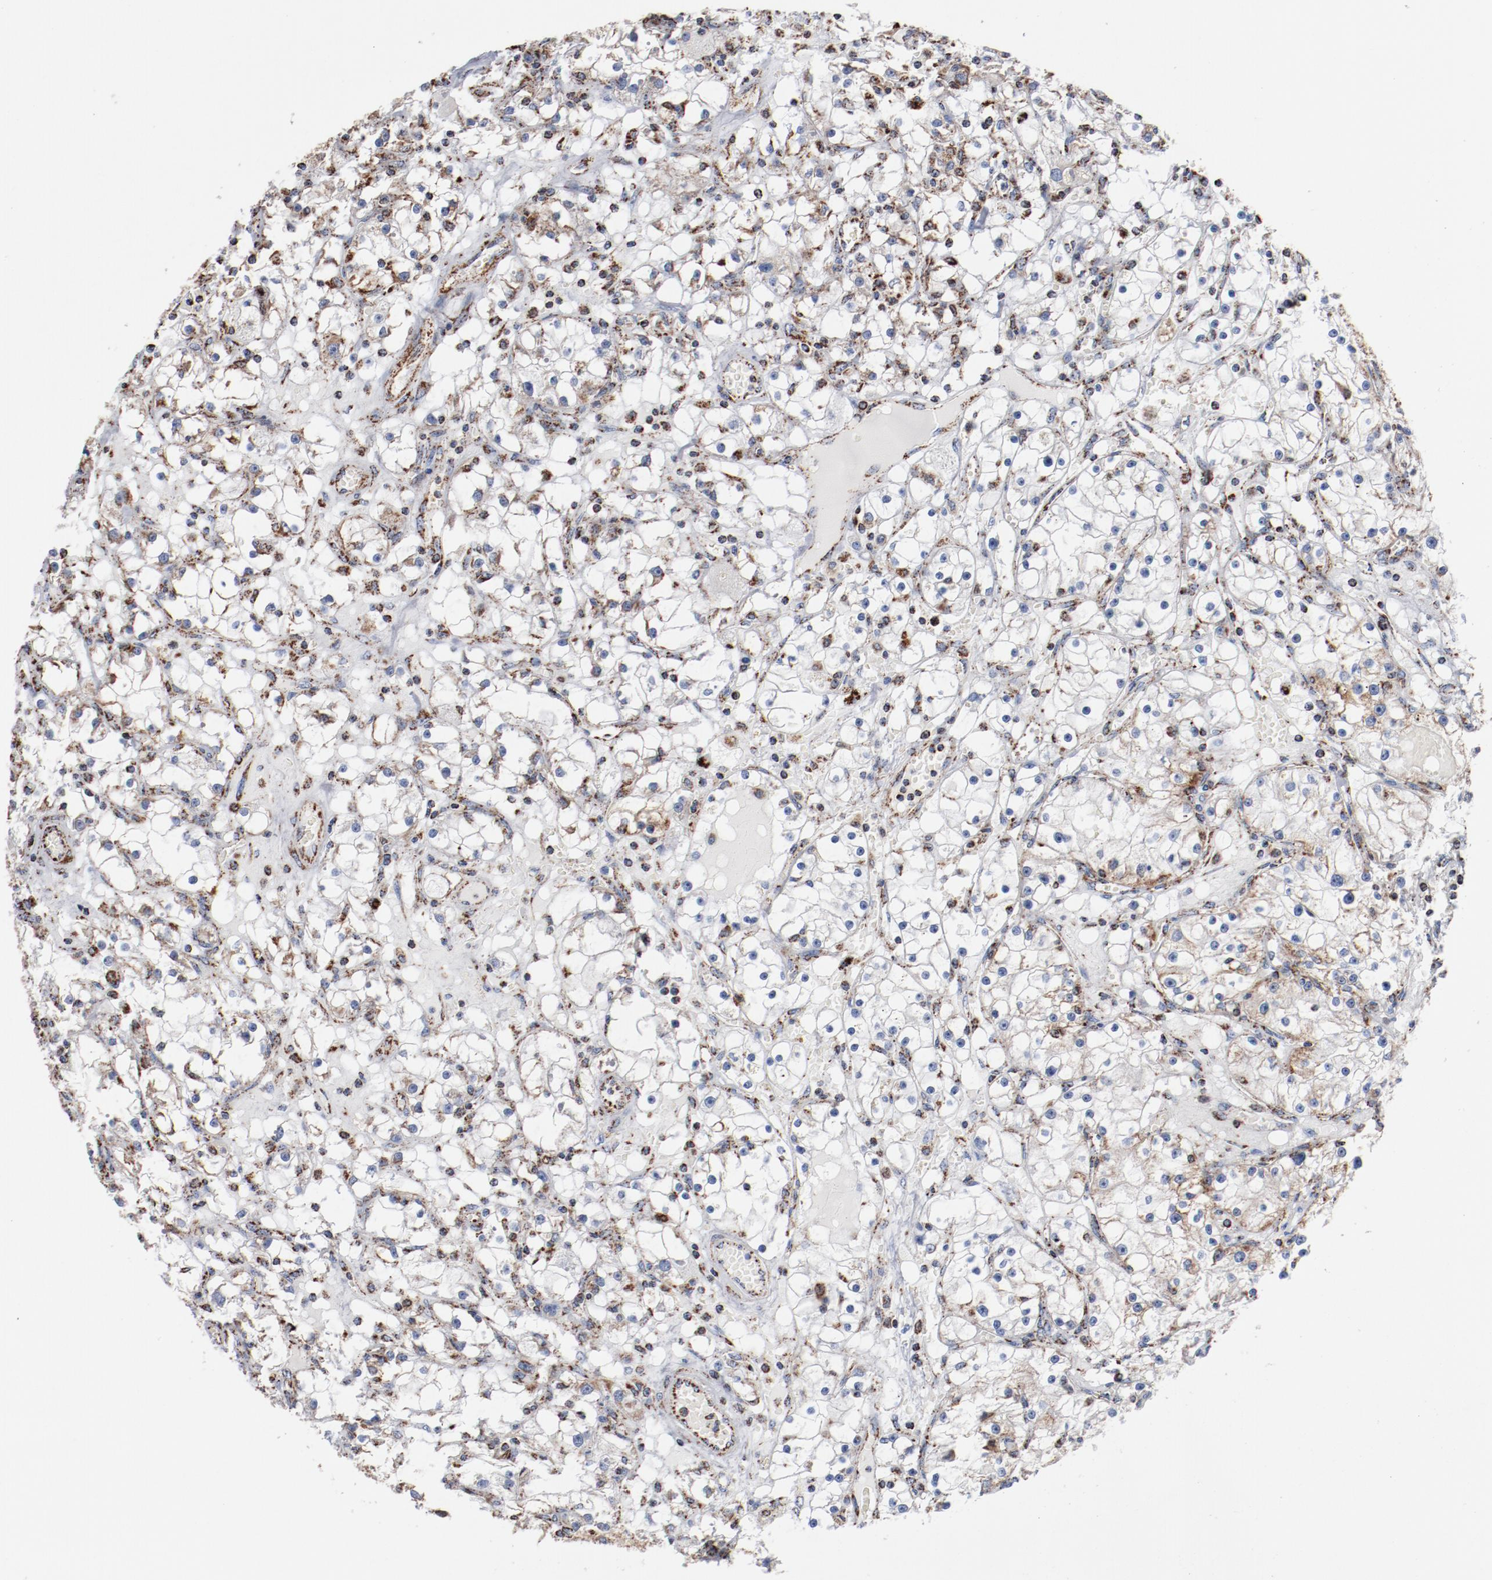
{"staining": {"intensity": "moderate", "quantity": ">75%", "location": "cytoplasmic/membranous"}, "tissue": "renal cancer", "cell_type": "Tumor cells", "image_type": "cancer", "snomed": [{"axis": "morphology", "description": "Adenocarcinoma, NOS"}, {"axis": "topography", "description": "Kidney"}], "caption": "Protein staining demonstrates moderate cytoplasmic/membranous expression in approximately >75% of tumor cells in renal adenocarcinoma.", "gene": "NDUFS4", "patient": {"sex": "male", "age": 56}}